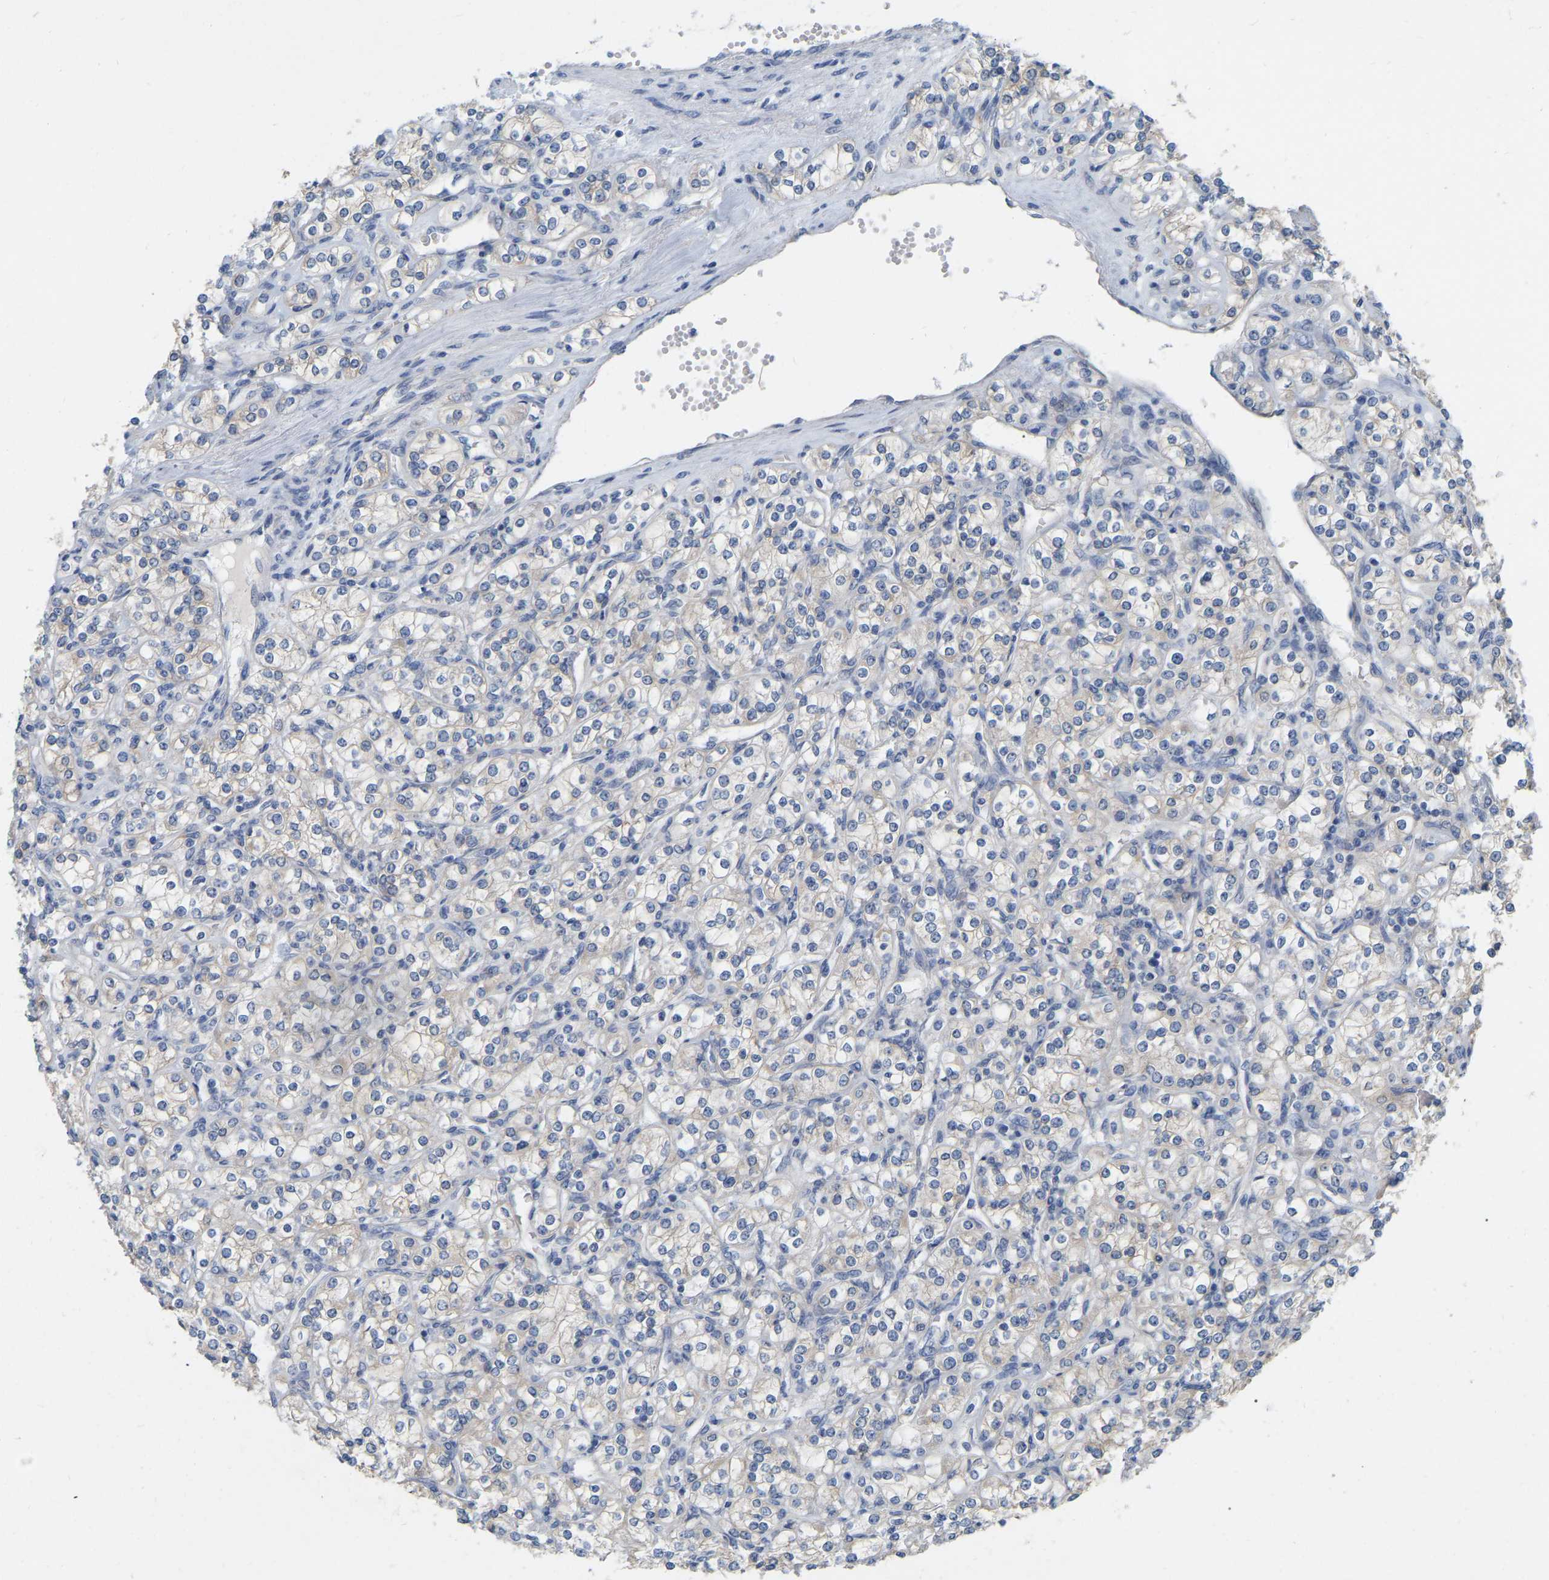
{"staining": {"intensity": "negative", "quantity": "none", "location": "none"}, "tissue": "renal cancer", "cell_type": "Tumor cells", "image_type": "cancer", "snomed": [{"axis": "morphology", "description": "Adenocarcinoma, NOS"}, {"axis": "topography", "description": "Kidney"}], "caption": "IHC histopathology image of neoplastic tissue: human adenocarcinoma (renal) stained with DAB (3,3'-diaminobenzidine) reveals no significant protein expression in tumor cells.", "gene": "WIPI2", "patient": {"sex": "male", "age": 77}}